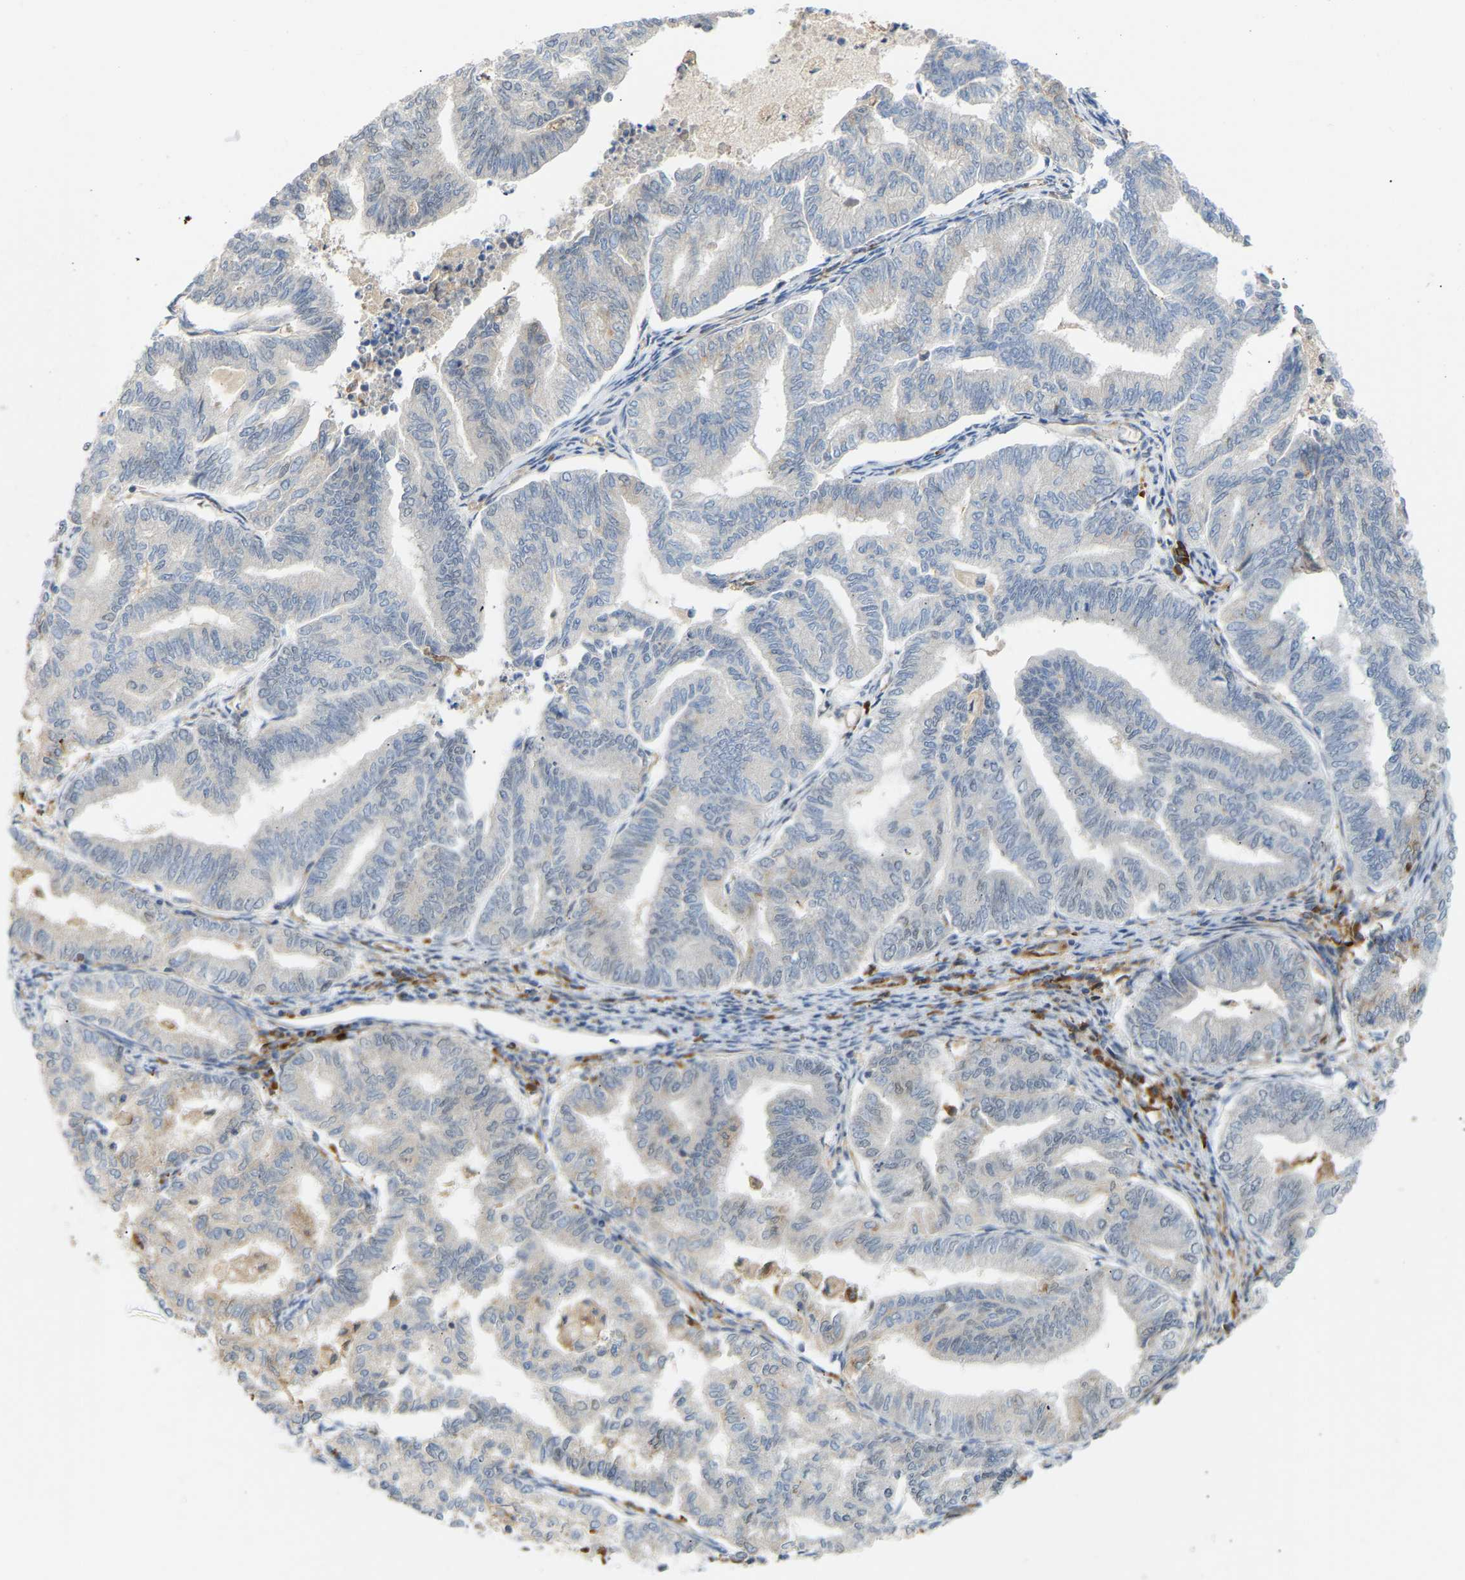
{"staining": {"intensity": "negative", "quantity": "none", "location": "none"}, "tissue": "endometrial cancer", "cell_type": "Tumor cells", "image_type": "cancer", "snomed": [{"axis": "morphology", "description": "Adenocarcinoma, NOS"}, {"axis": "topography", "description": "Endometrium"}], "caption": "This photomicrograph is of endometrial adenocarcinoma stained with immunohistochemistry to label a protein in brown with the nuclei are counter-stained blue. There is no expression in tumor cells.", "gene": "PLCG2", "patient": {"sex": "female", "age": 79}}